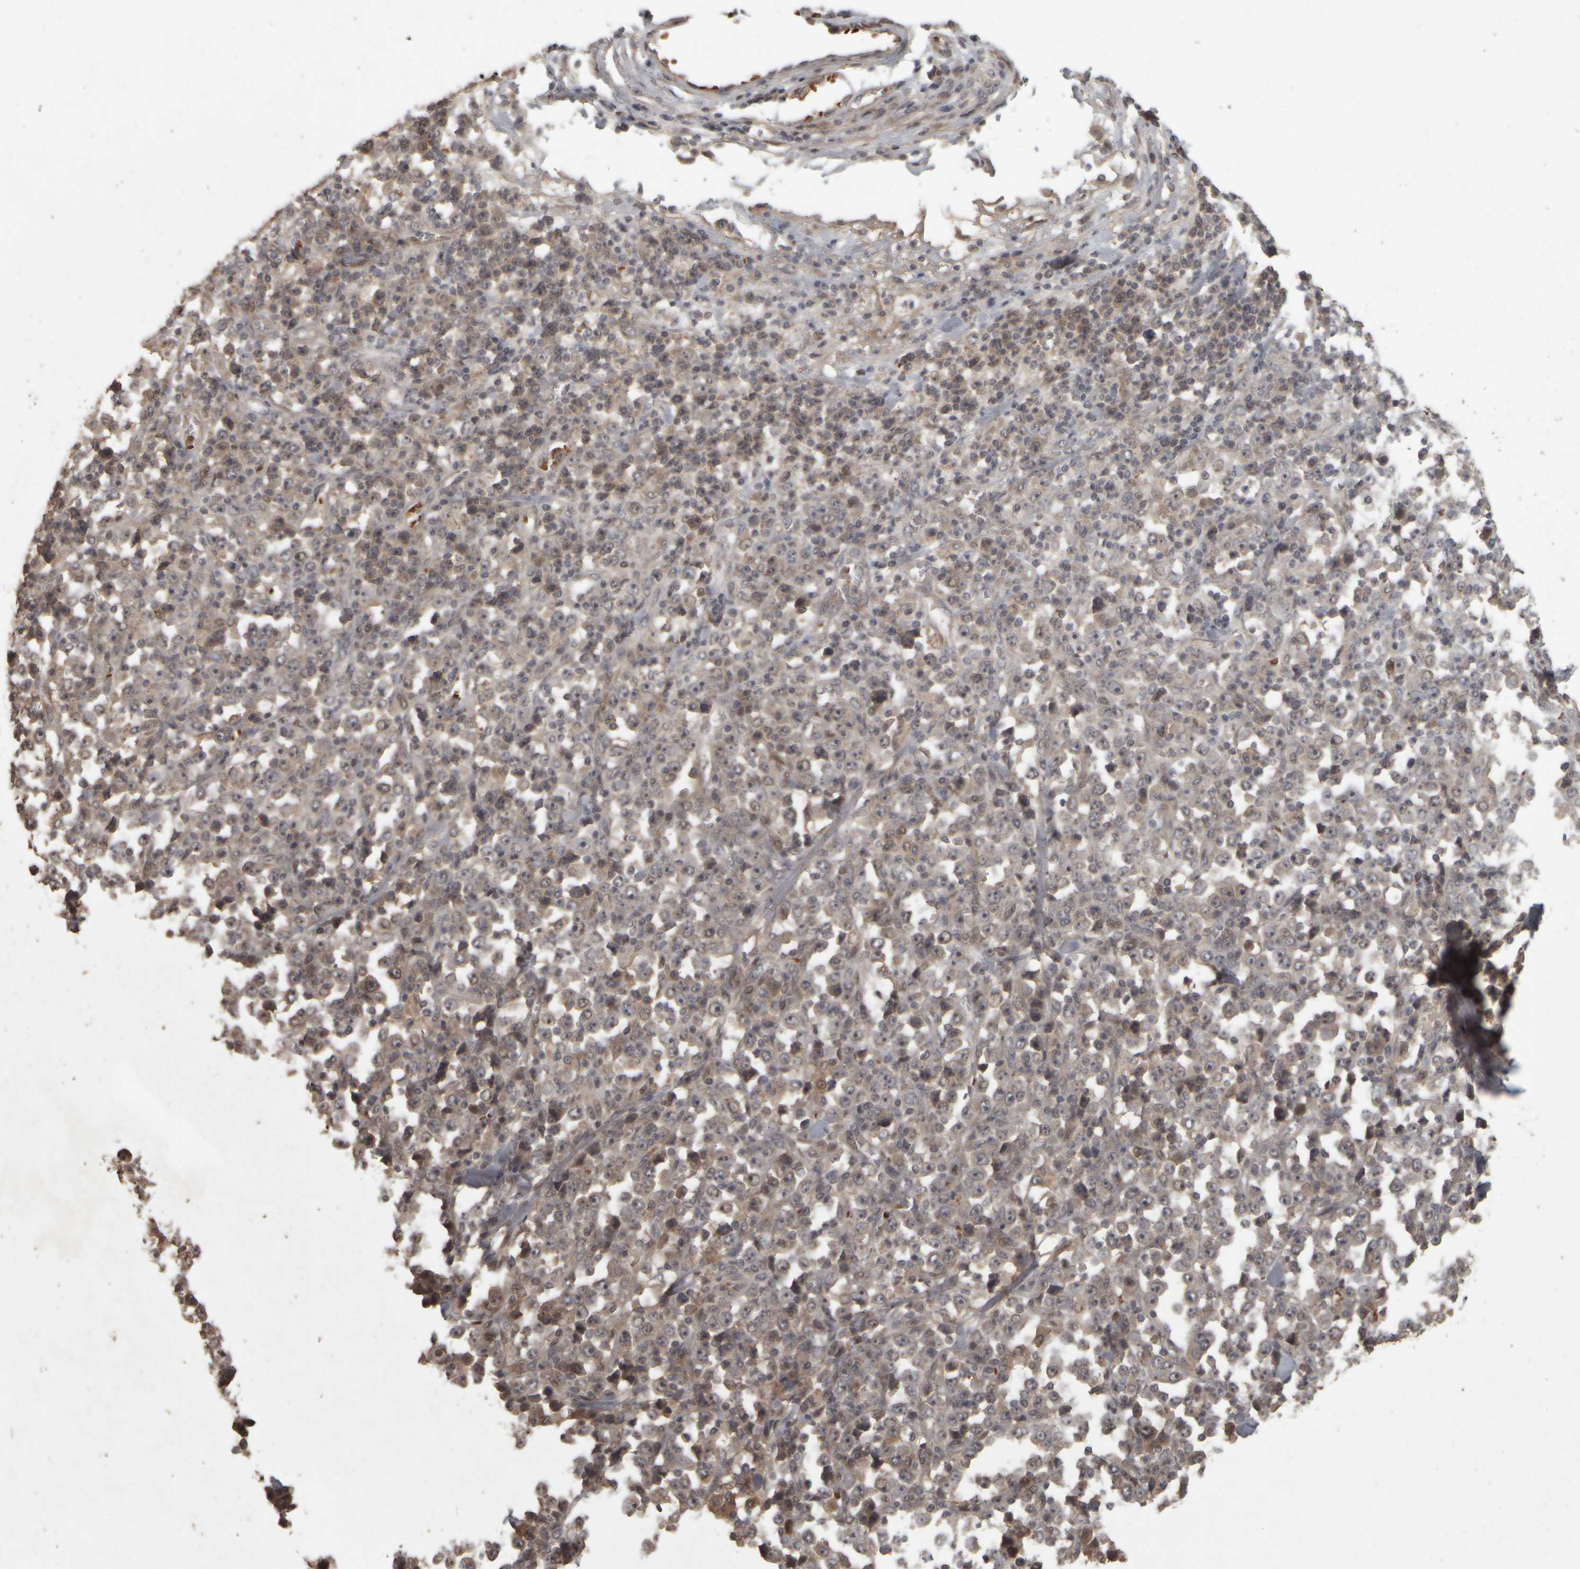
{"staining": {"intensity": "negative", "quantity": "none", "location": "none"}, "tissue": "stomach cancer", "cell_type": "Tumor cells", "image_type": "cancer", "snomed": [{"axis": "morphology", "description": "Normal tissue, NOS"}, {"axis": "morphology", "description": "Adenocarcinoma, NOS"}, {"axis": "topography", "description": "Stomach, upper"}, {"axis": "topography", "description": "Stomach"}], "caption": "There is no significant positivity in tumor cells of adenocarcinoma (stomach).", "gene": "ACO1", "patient": {"sex": "male", "age": 59}}